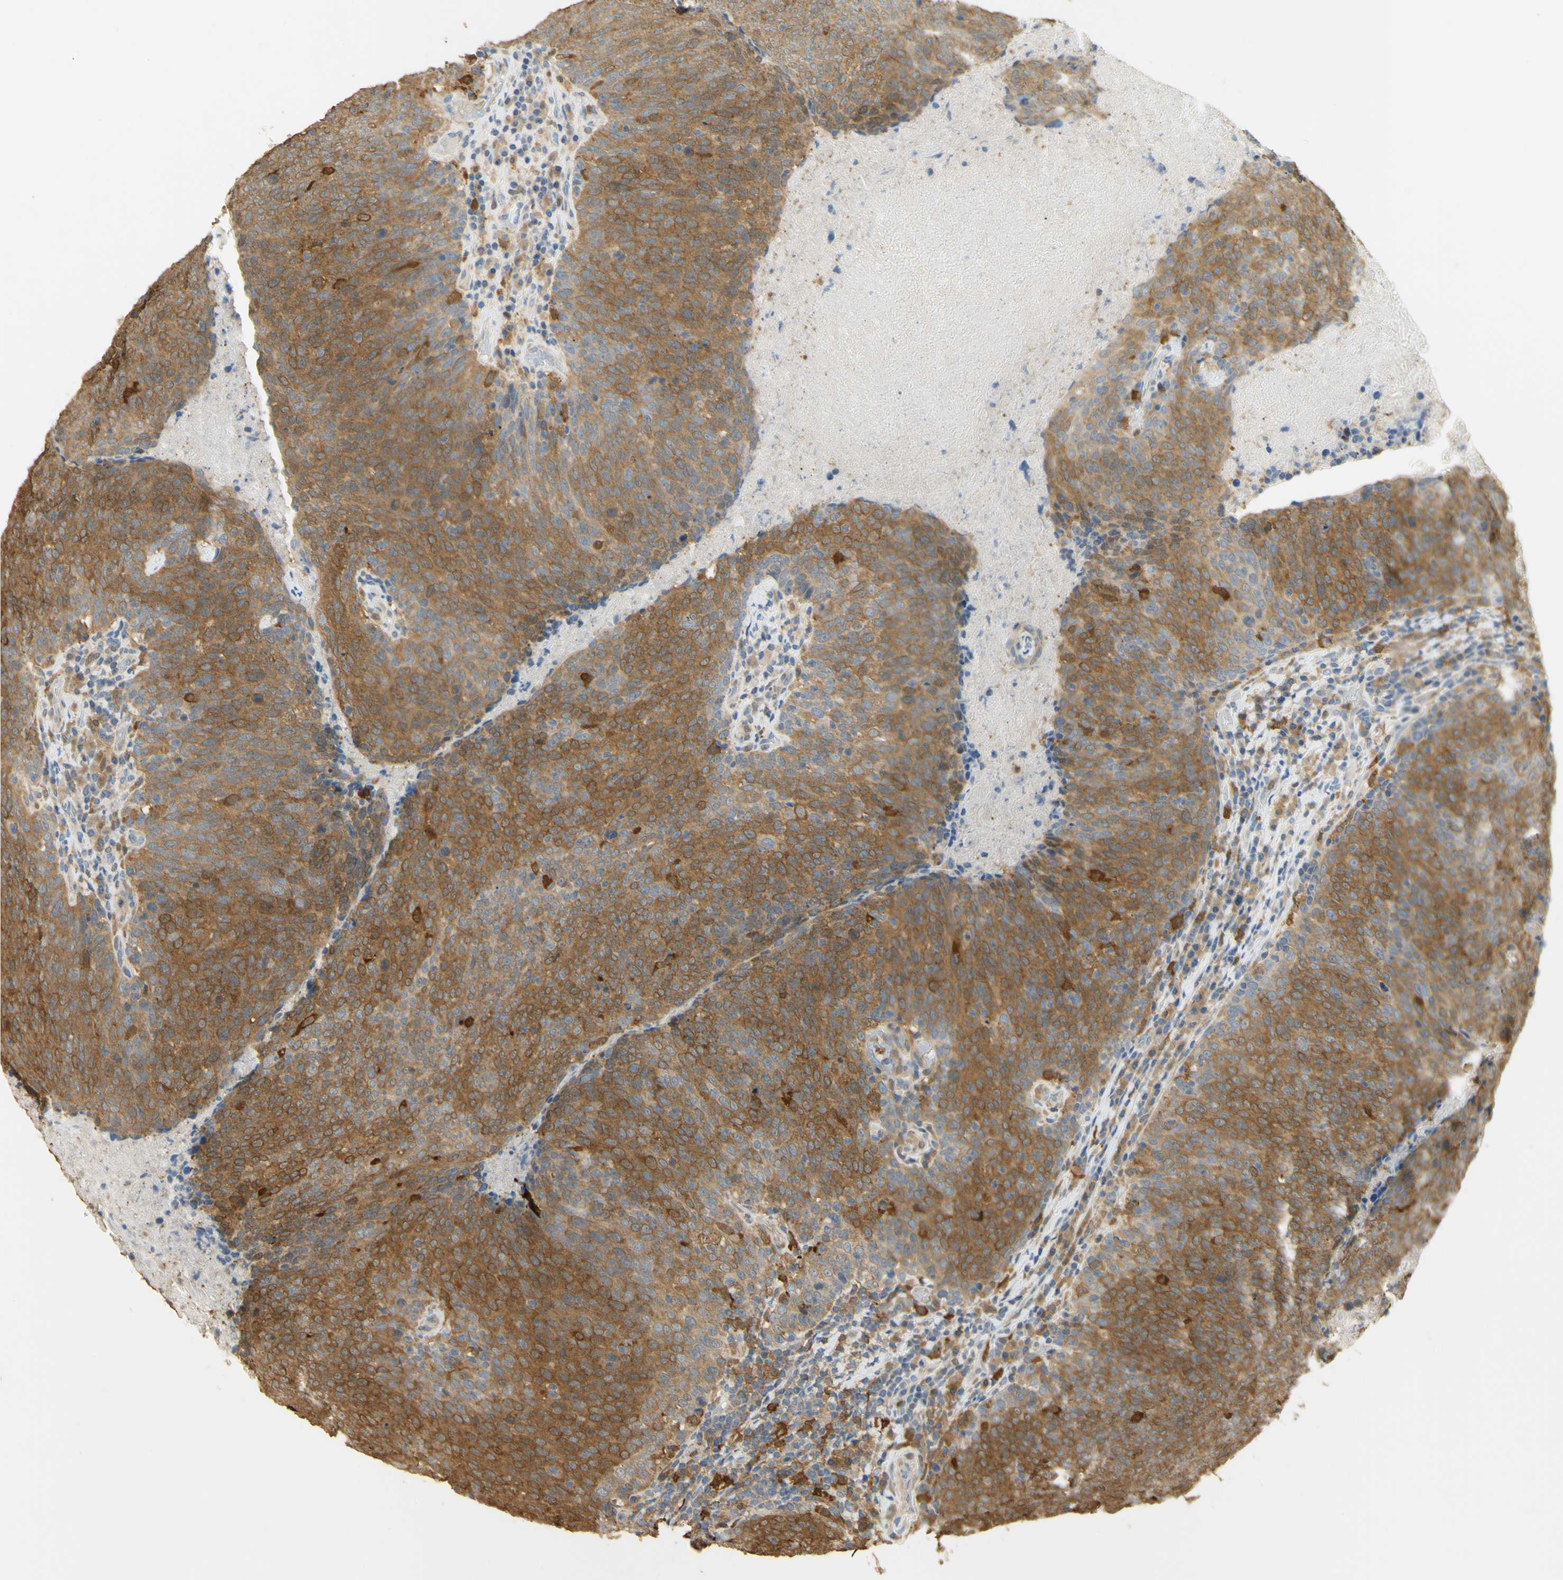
{"staining": {"intensity": "moderate", "quantity": ">75%", "location": "cytoplasmic/membranous"}, "tissue": "head and neck cancer", "cell_type": "Tumor cells", "image_type": "cancer", "snomed": [{"axis": "morphology", "description": "Squamous cell carcinoma, NOS"}, {"axis": "morphology", "description": "Squamous cell carcinoma, metastatic, NOS"}, {"axis": "topography", "description": "Lymph node"}, {"axis": "topography", "description": "Head-Neck"}], "caption": "Protein expression analysis of human head and neck squamous cell carcinoma reveals moderate cytoplasmic/membranous staining in approximately >75% of tumor cells. (Stains: DAB (3,3'-diaminobenzidine) in brown, nuclei in blue, Microscopy: brightfield microscopy at high magnification).", "gene": "PAK1", "patient": {"sex": "male", "age": 62}}